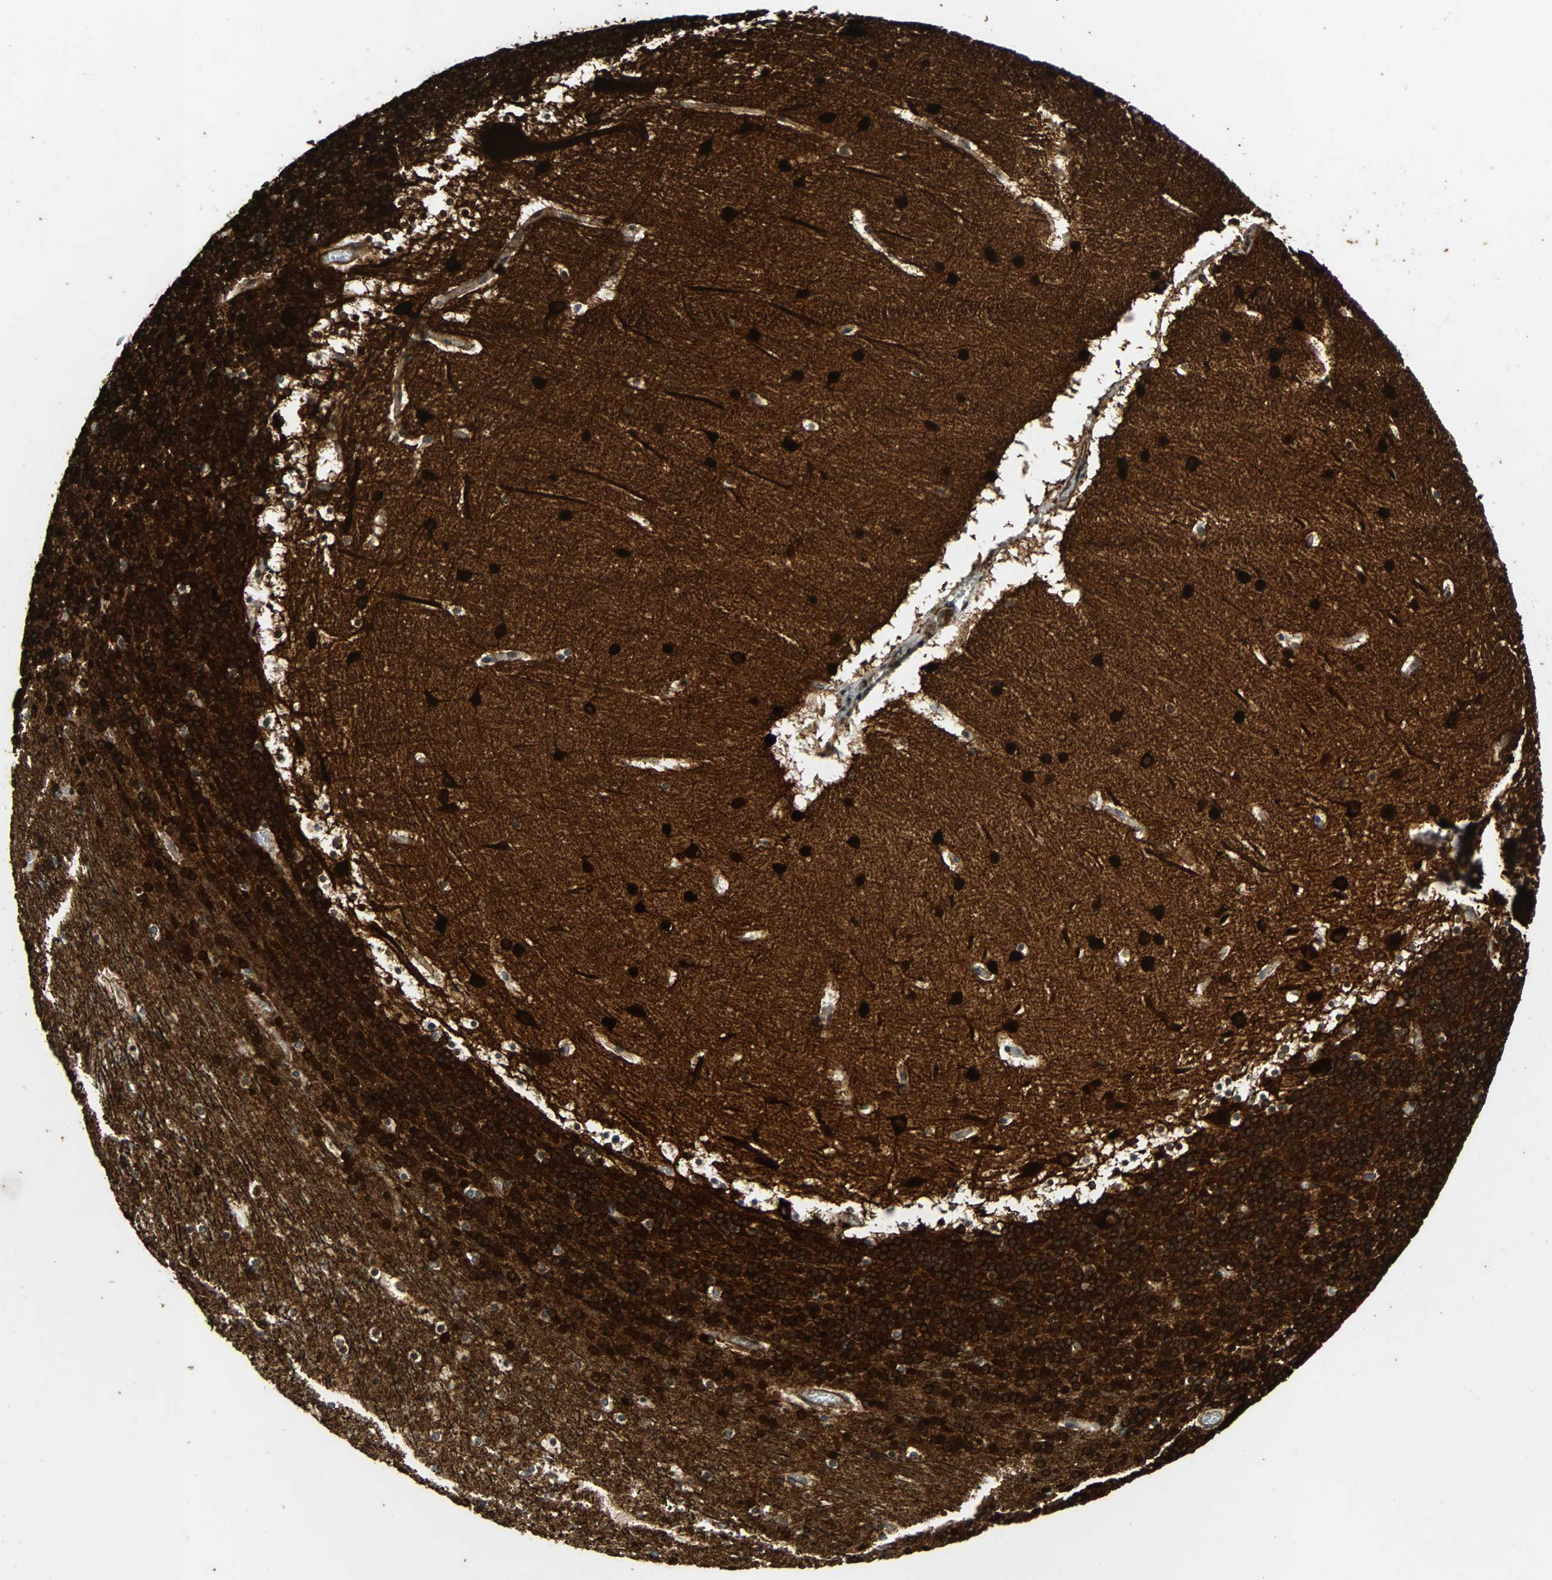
{"staining": {"intensity": "strong", "quantity": ">75%", "location": "cytoplasmic/membranous"}, "tissue": "cerebellum", "cell_type": "Cells in granular layer", "image_type": "normal", "snomed": [{"axis": "morphology", "description": "Normal tissue, NOS"}, {"axis": "topography", "description": "Cerebellum"}], "caption": "Protein expression analysis of normal cerebellum exhibits strong cytoplasmic/membranous positivity in about >75% of cells in granular layer. The staining was performed using DAB to visualize the protein expression in brown, while the nuclei were stained in blue with hematoxylin (Magnification: 20x).", "gene": "TUBA4A", "patient": {"sex": "male", "age": 45}}